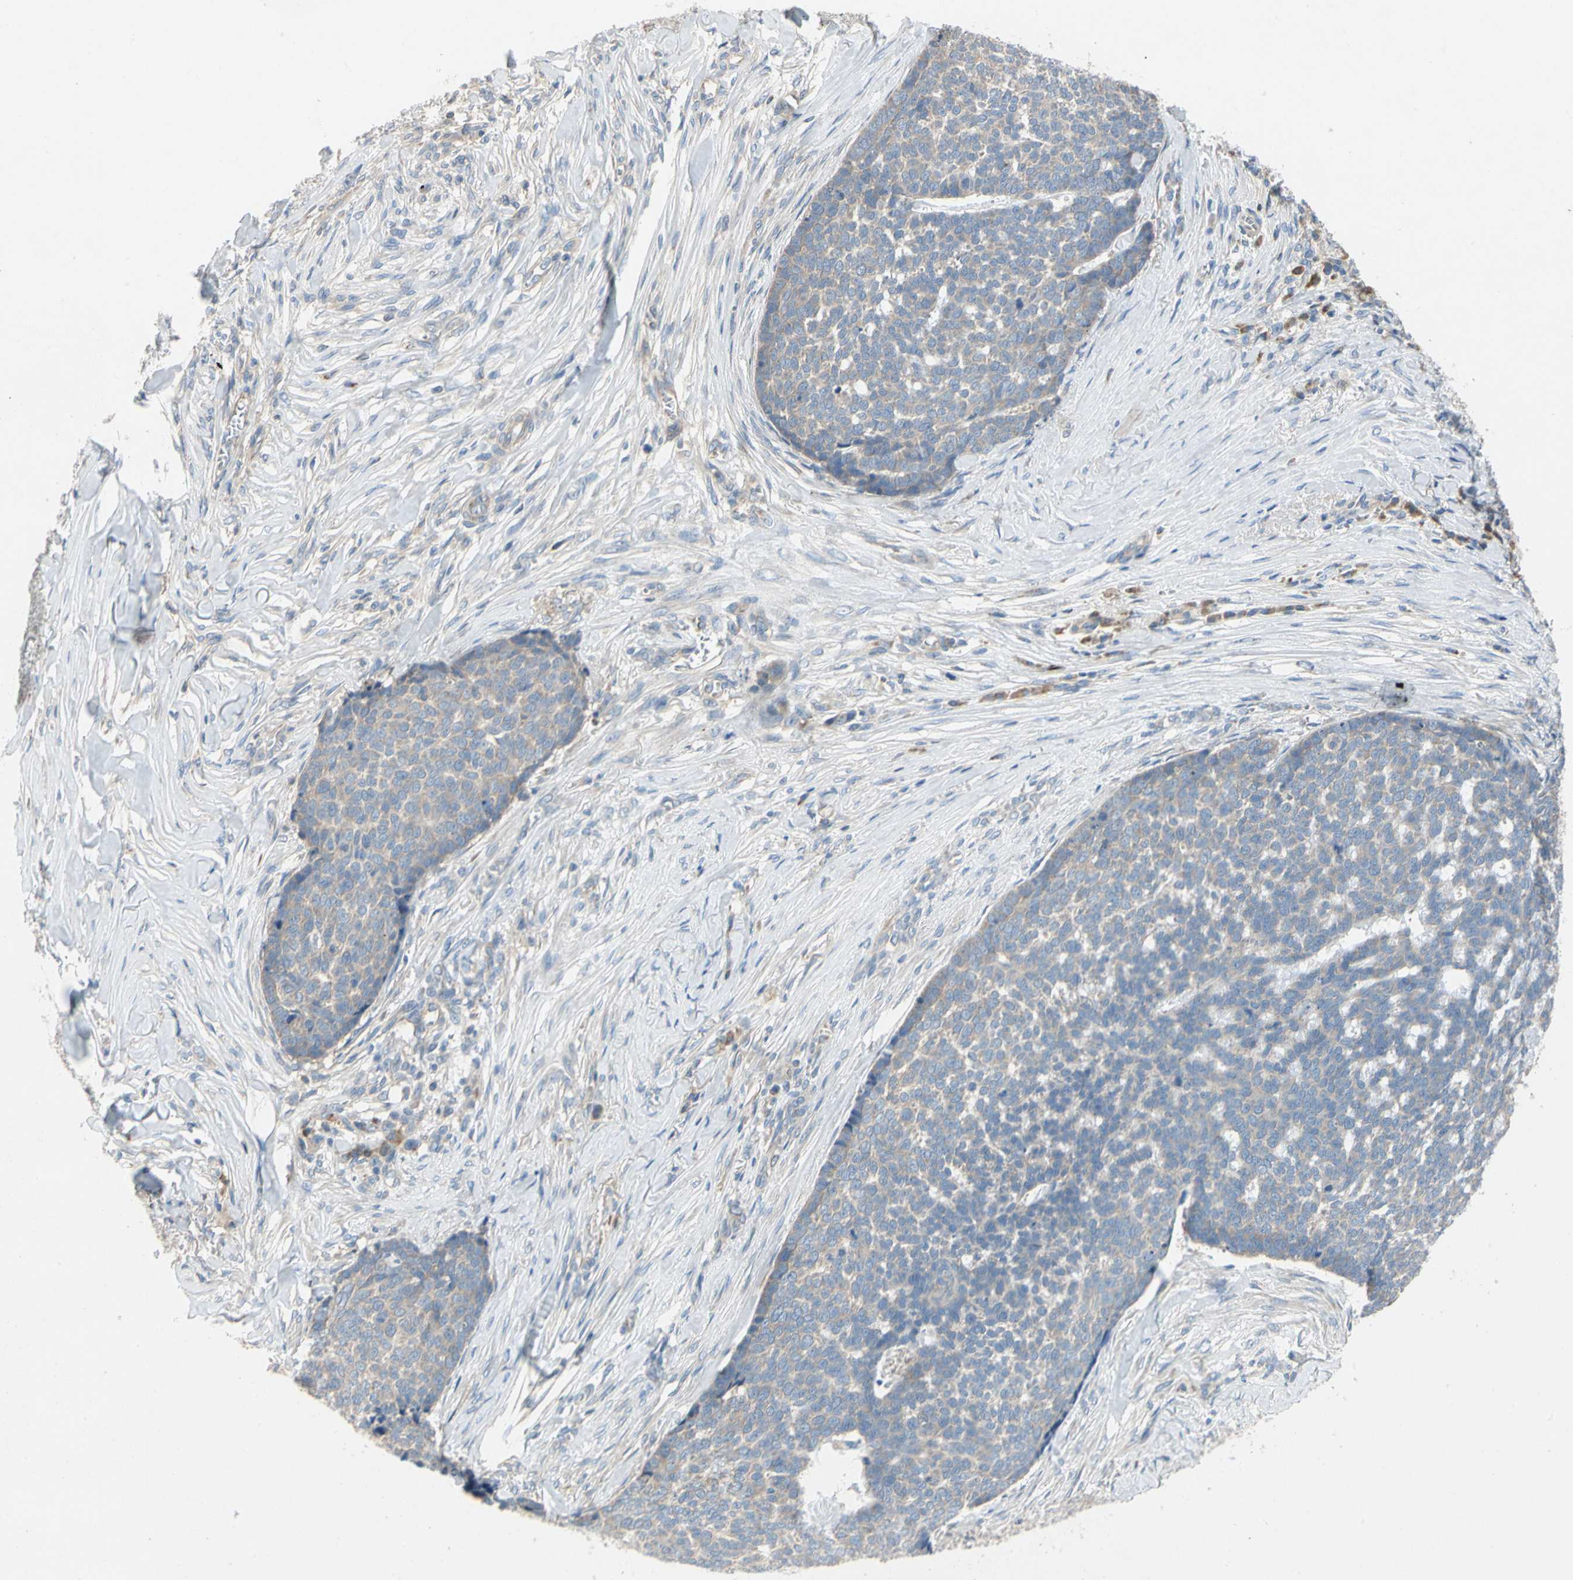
{"staining": {"intensity": "weak", "quantity": ">75%", "location": "cytoplasmic/membranous"}, "tissue": "skin cancer", "cell_type": "Tumor cells", "image_type": "cancer", "snomed": [{"axis": "morphology", "description": "Basal cell carcinoma"}, {"axis": "topography", "description": "Skin"}], "caption": "A brown stain highlights weak cytoplasmic/membranous expression of a protein in skin basal cell carcinoma tumor cells. (IHC, brightfield microscopy, high magnification).", "gene": "KLHDC8B", "patient": {"sex": "male", "age": 84}}